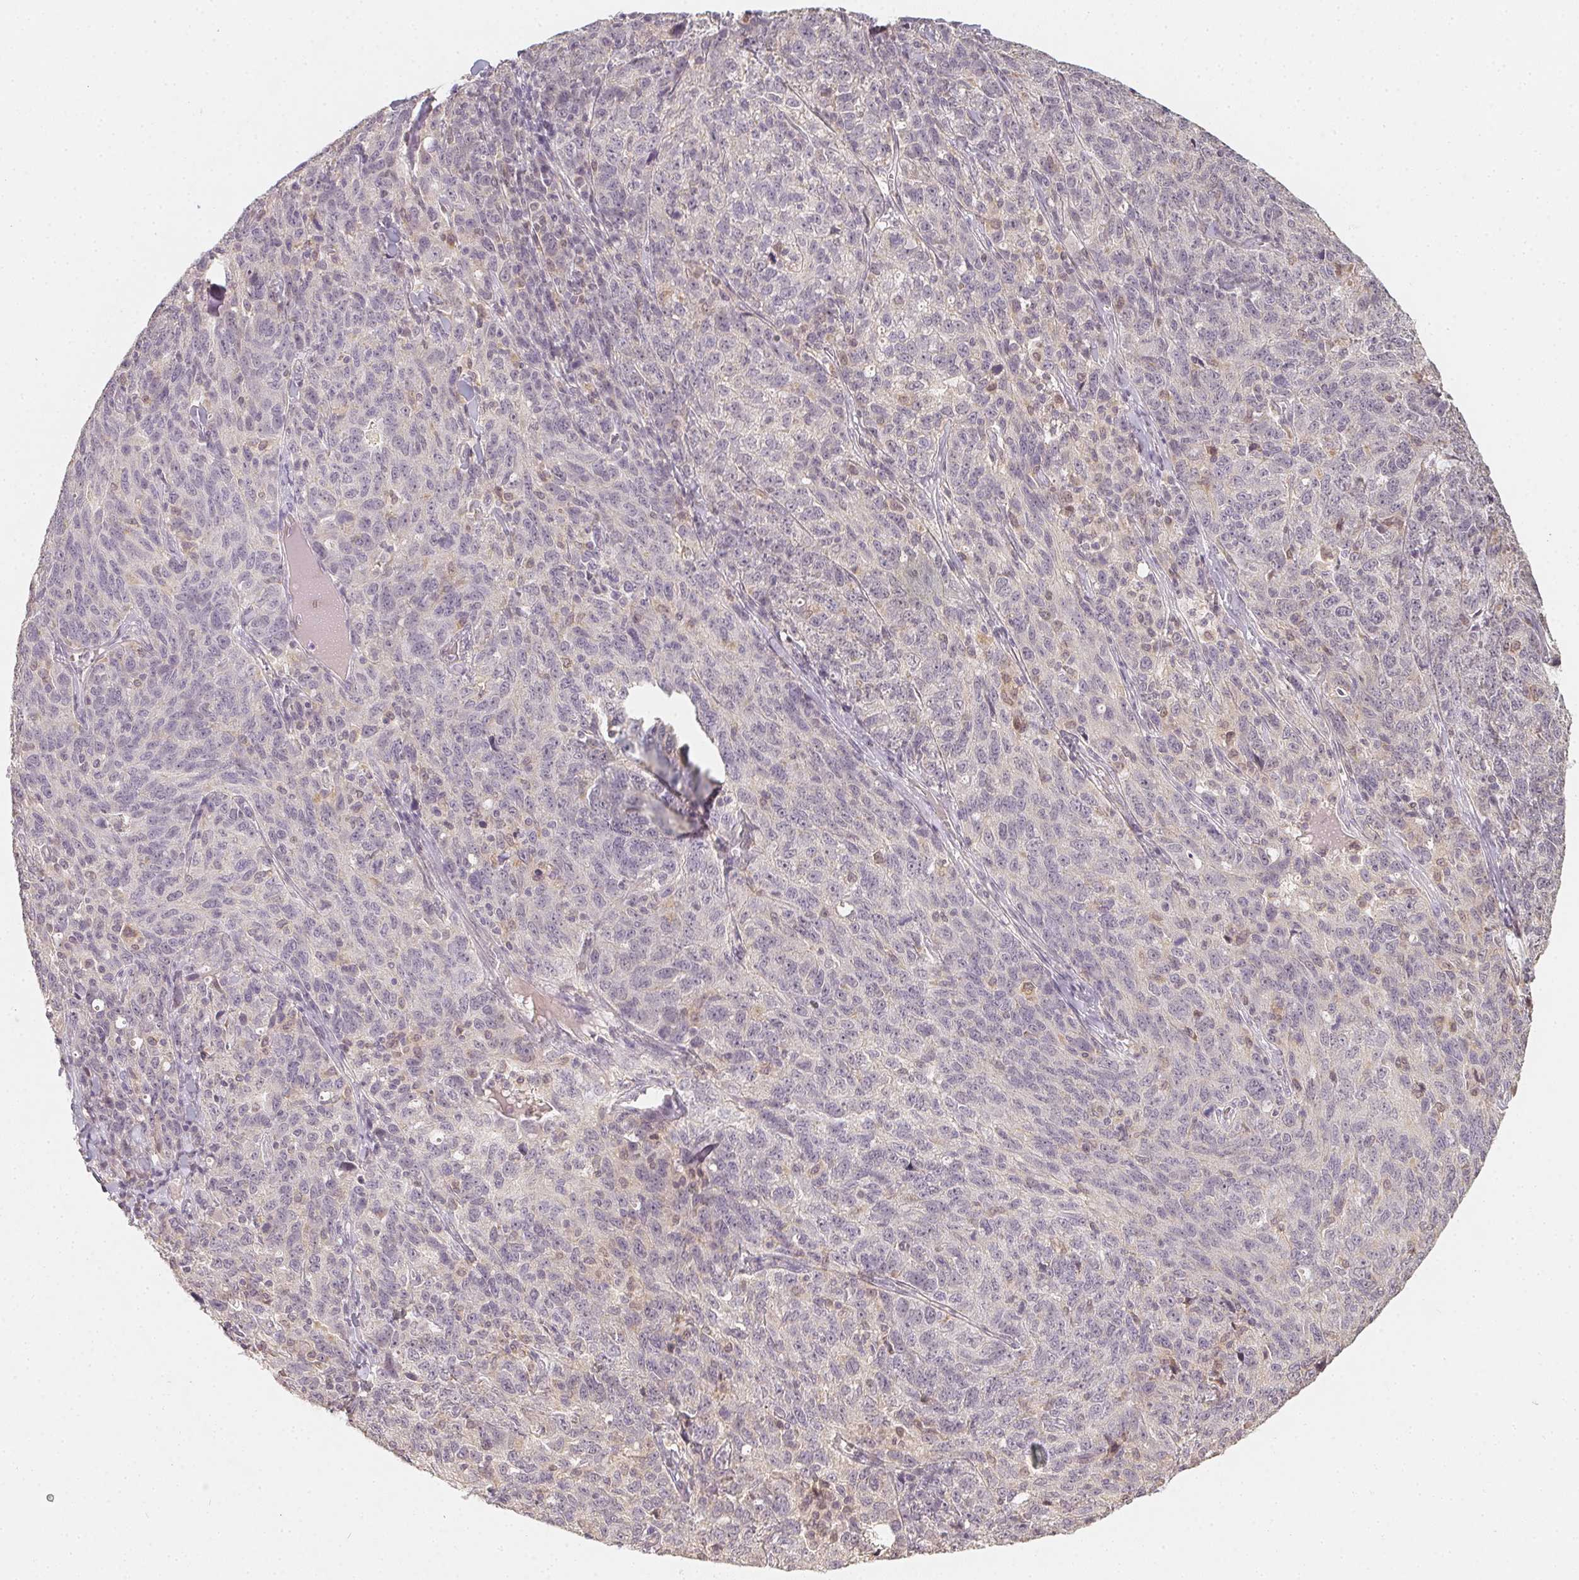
{"staining": {"intensity": "negative", "quantity": "none", "location": "none"}, "tissue": "ovarian cancer", "cell_type": "Tumor cells", "image_type": "cancer", "snomed": [{"axis": "morphology", "description": "Cystadenocarcinoma, serous, NOS"}, {"axis": "topography", "description": "Ovary"}], "caption": "The immunohistochemistry micrograph has no significant positivity in tumor cells of ovarian cancer tissue.", "gene": "SOAT1", "patient": {"sex": "female", "age": 71}}